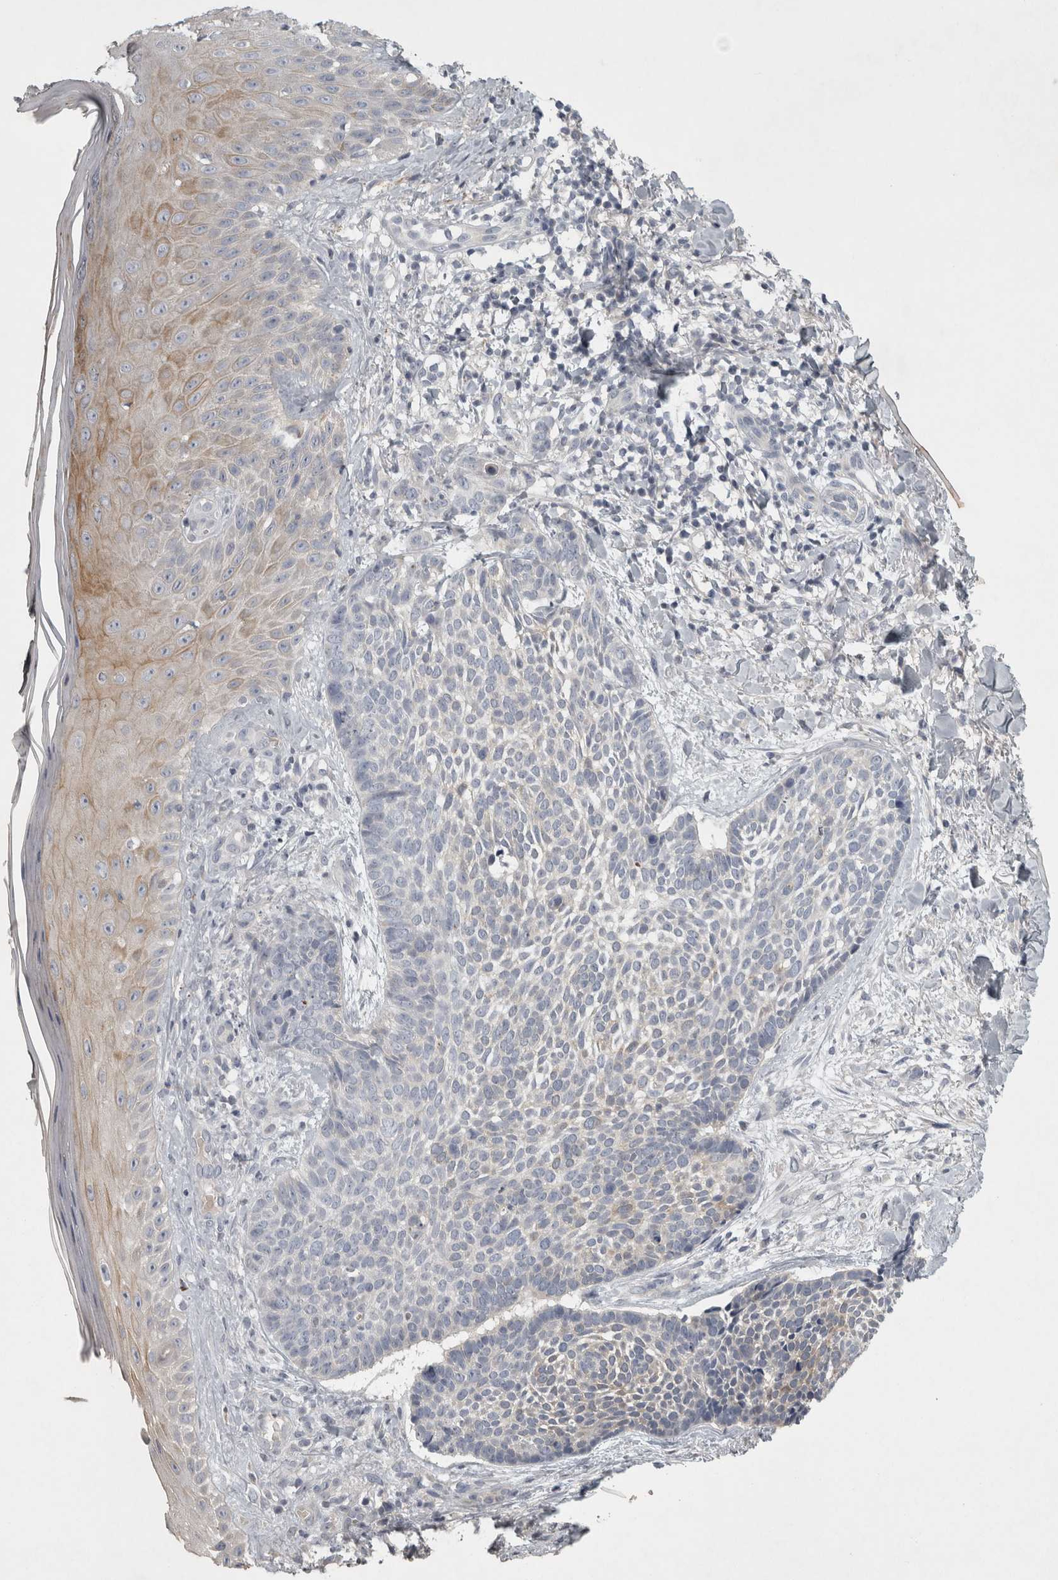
{"staining": {"intensity": "negative", "quantity": "none", "location": "none"}, "tissue": "skin cancer", "cell_type": "Tumor cells", "image_type": "cancer", "snomed": [{"axis": "morphology", "description": "Normal tissue, NOS"}, {"axis": "morphology", "description": "Basal cell carcinoma"}, {"axis": "topography", "description": "Skin"}], "caption": "Tumor cells show no significant protein expression in skin cancer.", "gene": "ENPP7", "patient": {"sex": "male", "age": 67}}